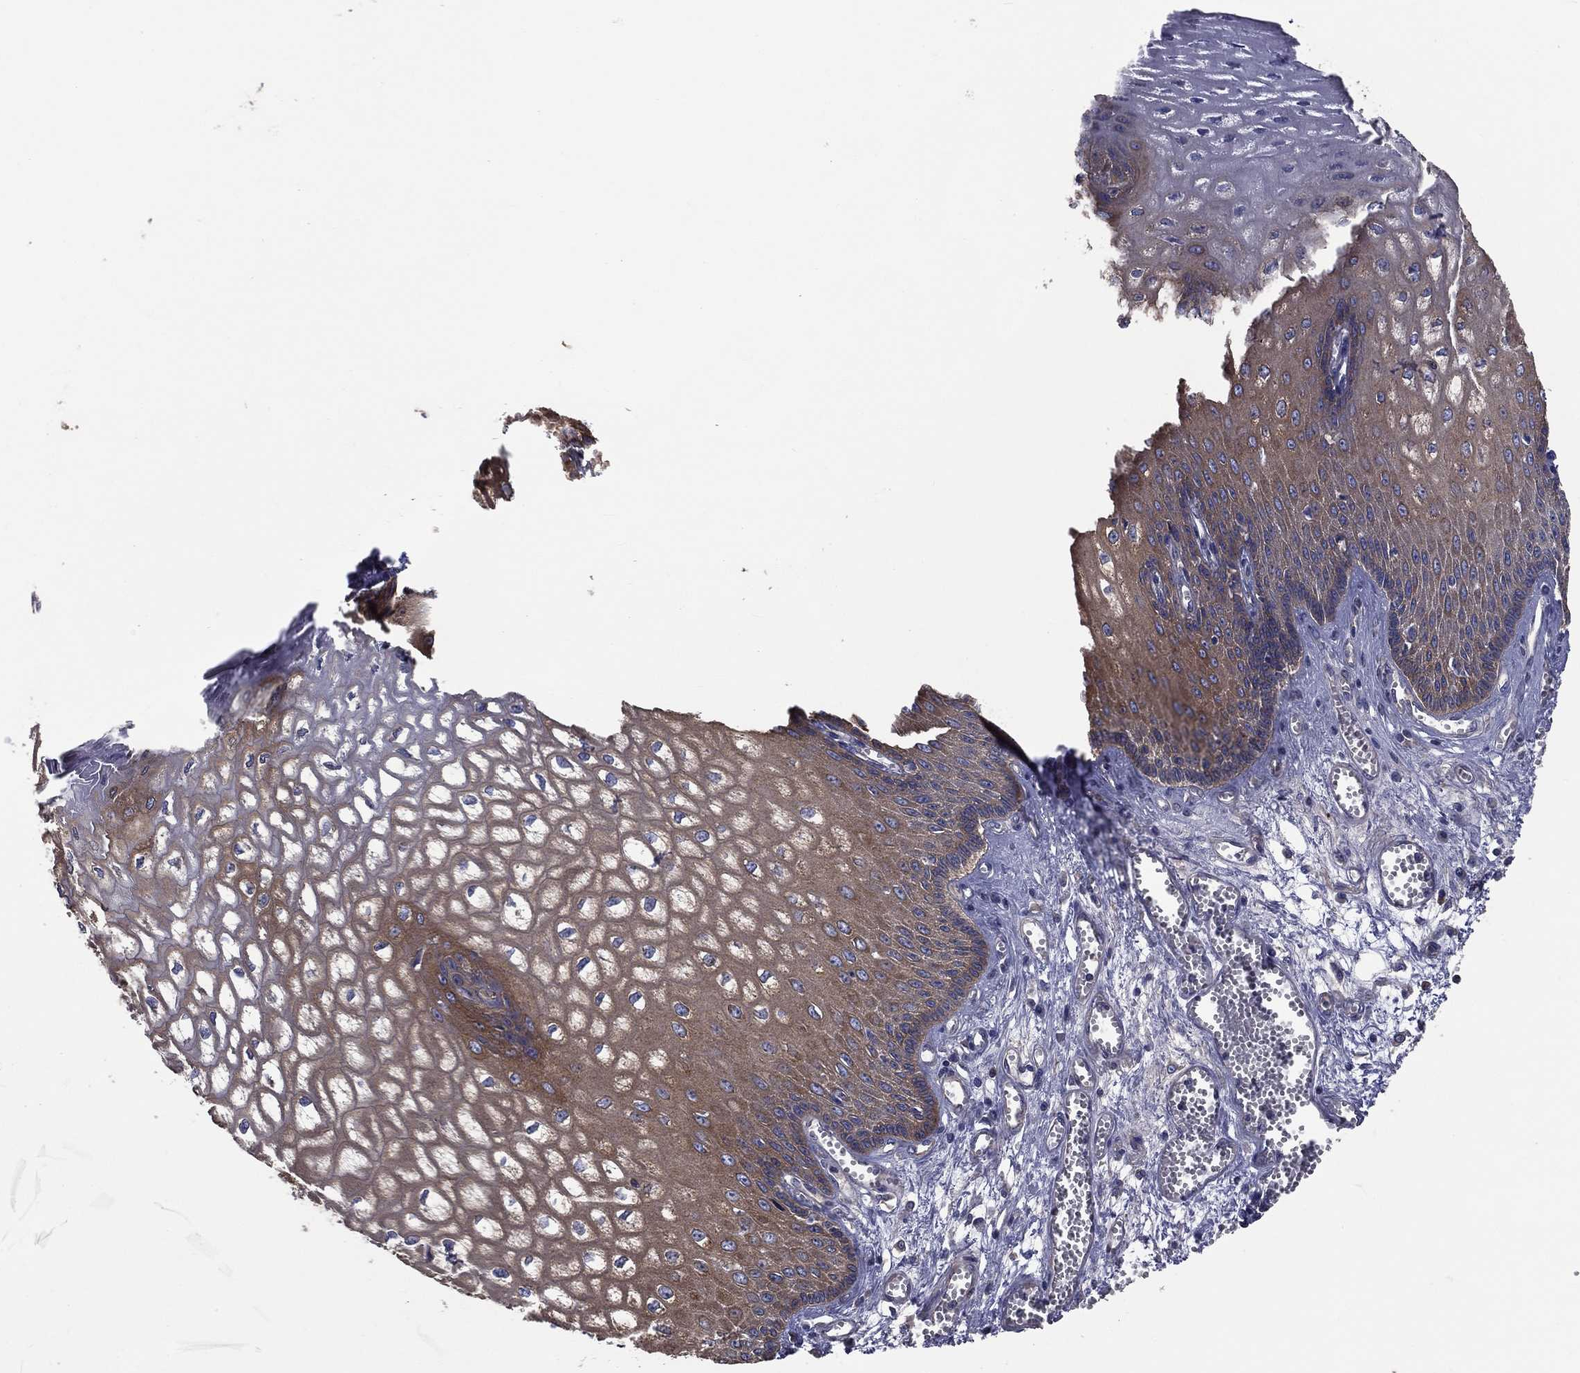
{"staining": {"intensity": "moderate", "quantity": "25%-75%", "location": "cytoplasmic/membranous"}, "tissue": "esophagus", "cell_type": "Squamous epithelial cells", "image_type": "normal", "snomed": [{"axis": "morphology", "description": "Normal tissue, NOS"}, {"axis": "topography", "description": "Esophagus"}], "caption": "Protein staining reveals moderate cytoplasmic/membranous positivity in about 25%-75% of squamous epithelial cells in benign esophagus.", "gene": "SARS1", "patient": {"sex": "male", "age": 58}}